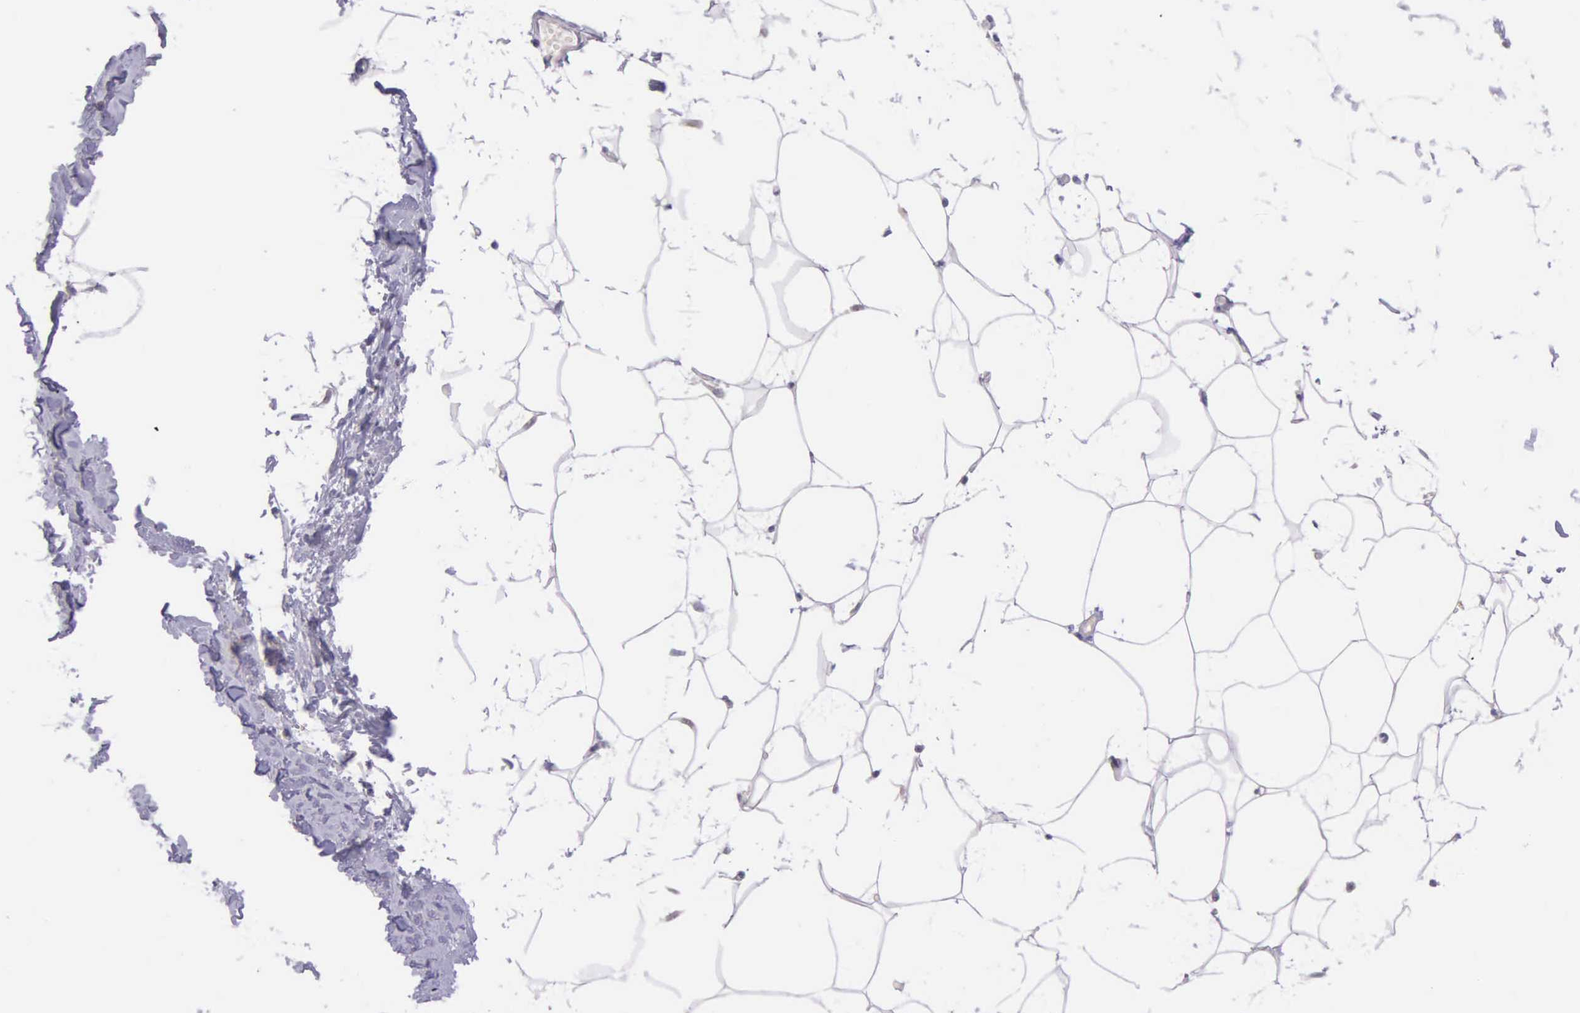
{"staining": {"intensity": "negative", "quantity": "none", "location": "none"}, "tissue": "adipose tissue", "cell_type": "Adipocytes", "image_type": "normal", "snomed": [{"axis": "morphology", "description": "Normal tissue, NOS"}, {"axis": "topography", "description": "Breast"}], "caption": "IHC of normal adipose tissue shows no positivity in adipocytes. Nuclei are stained in blue.", "gene": "THSD7A", "patient": {"sex": "female", "age": 45}}